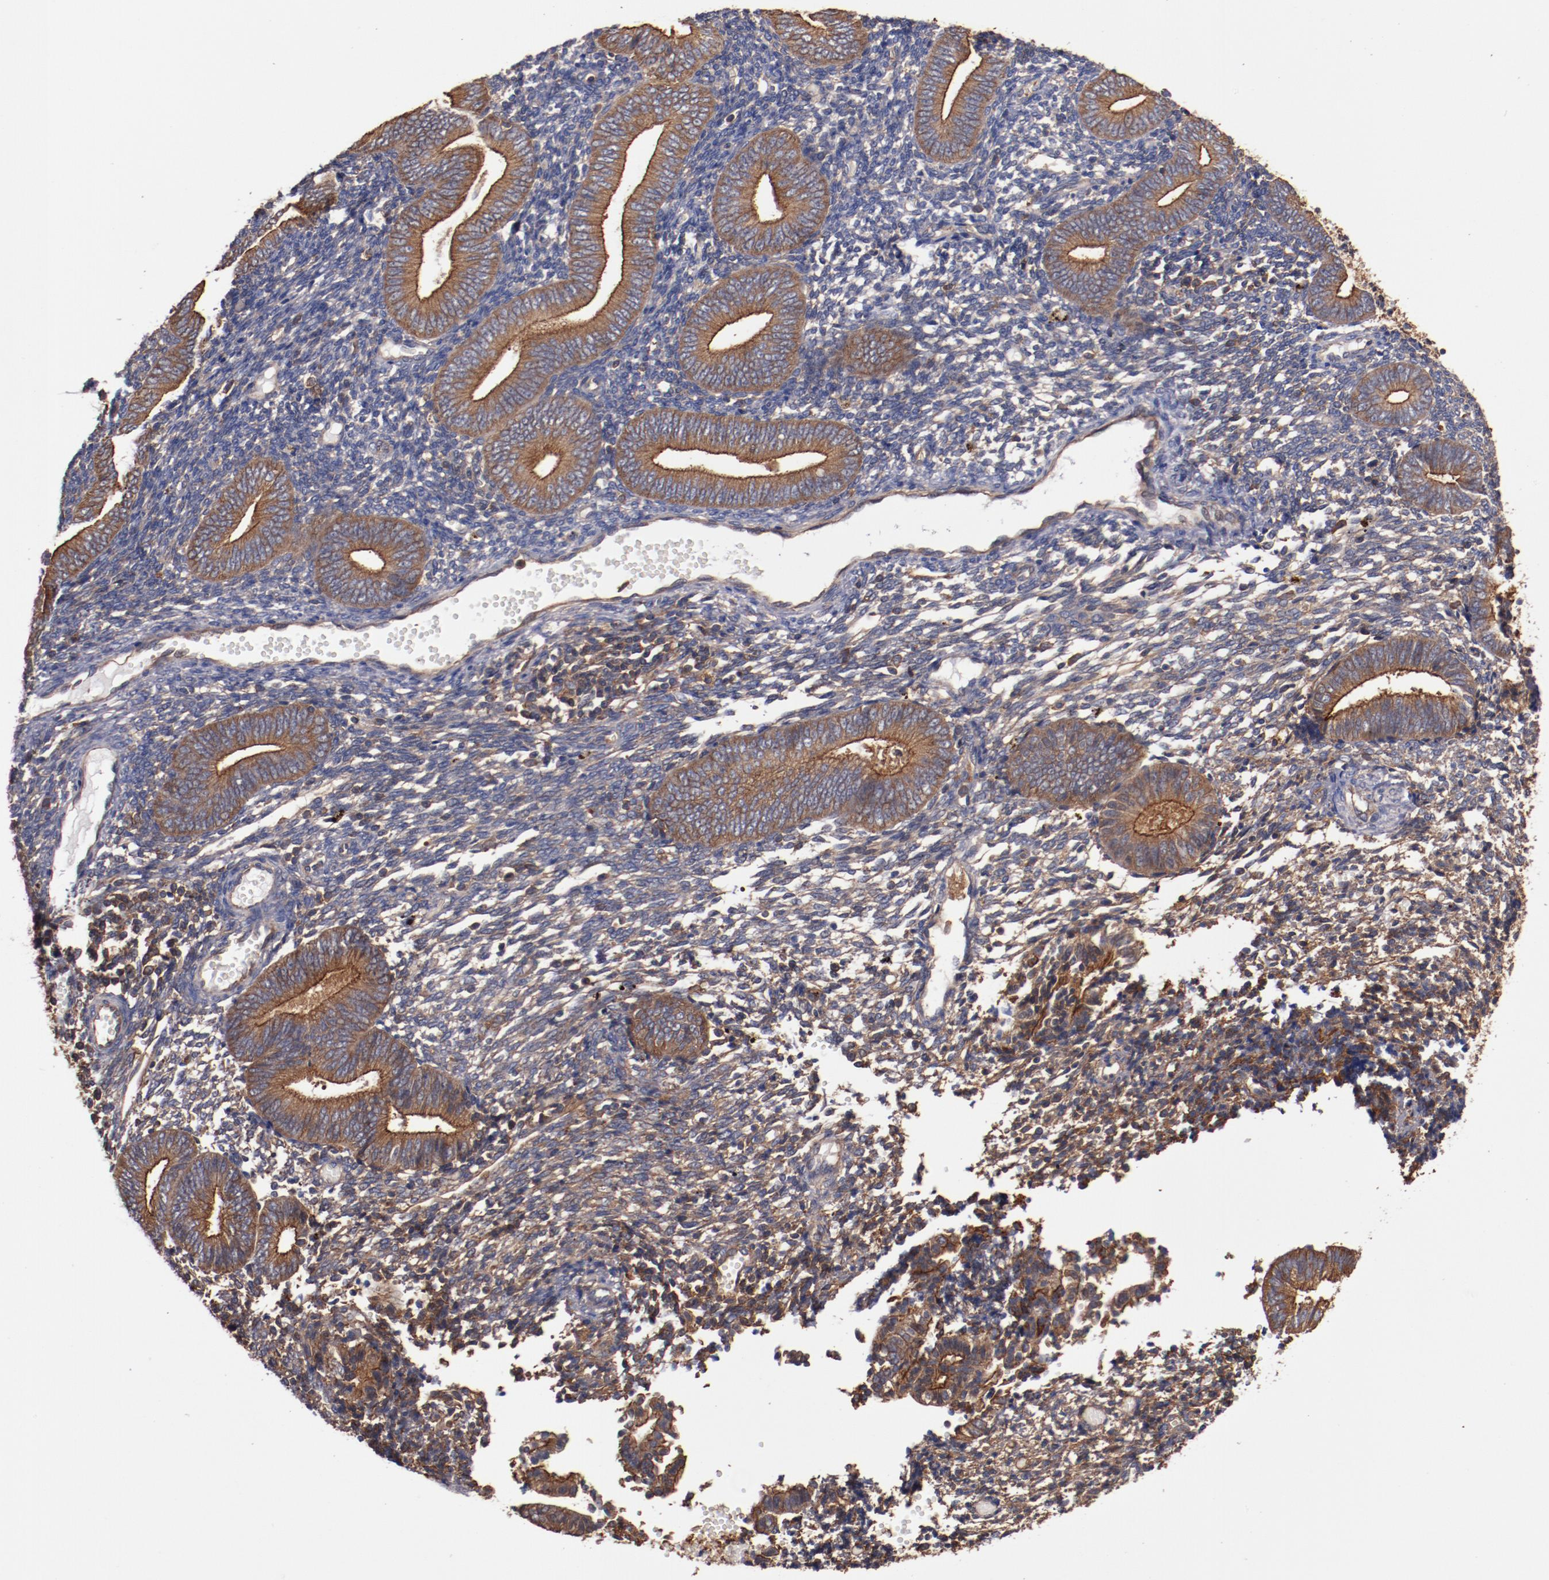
{"staining": {"intensity": "strong", "quantity": "25%-75%", "location": "cytoplasmic/membranous"}, "tissue": "endometrium", "cell_type": "Cells in endometrial stroma", "image_type": "normal", "snomed": [{"axis": "morphology", "description": "Normal tissue, NOS"}, {"axis": "topography", "description": "Uterus"}, {"axis": "topography", "description": "Endometrium"}], "caption": "Strong cytoplasmic/membranous staining is present in about 25%-75% of cells in endometrial stroma in unremarkable endometrium.", "gene": "TMOD3", "patient": {"sex": "female", "age": 33}}